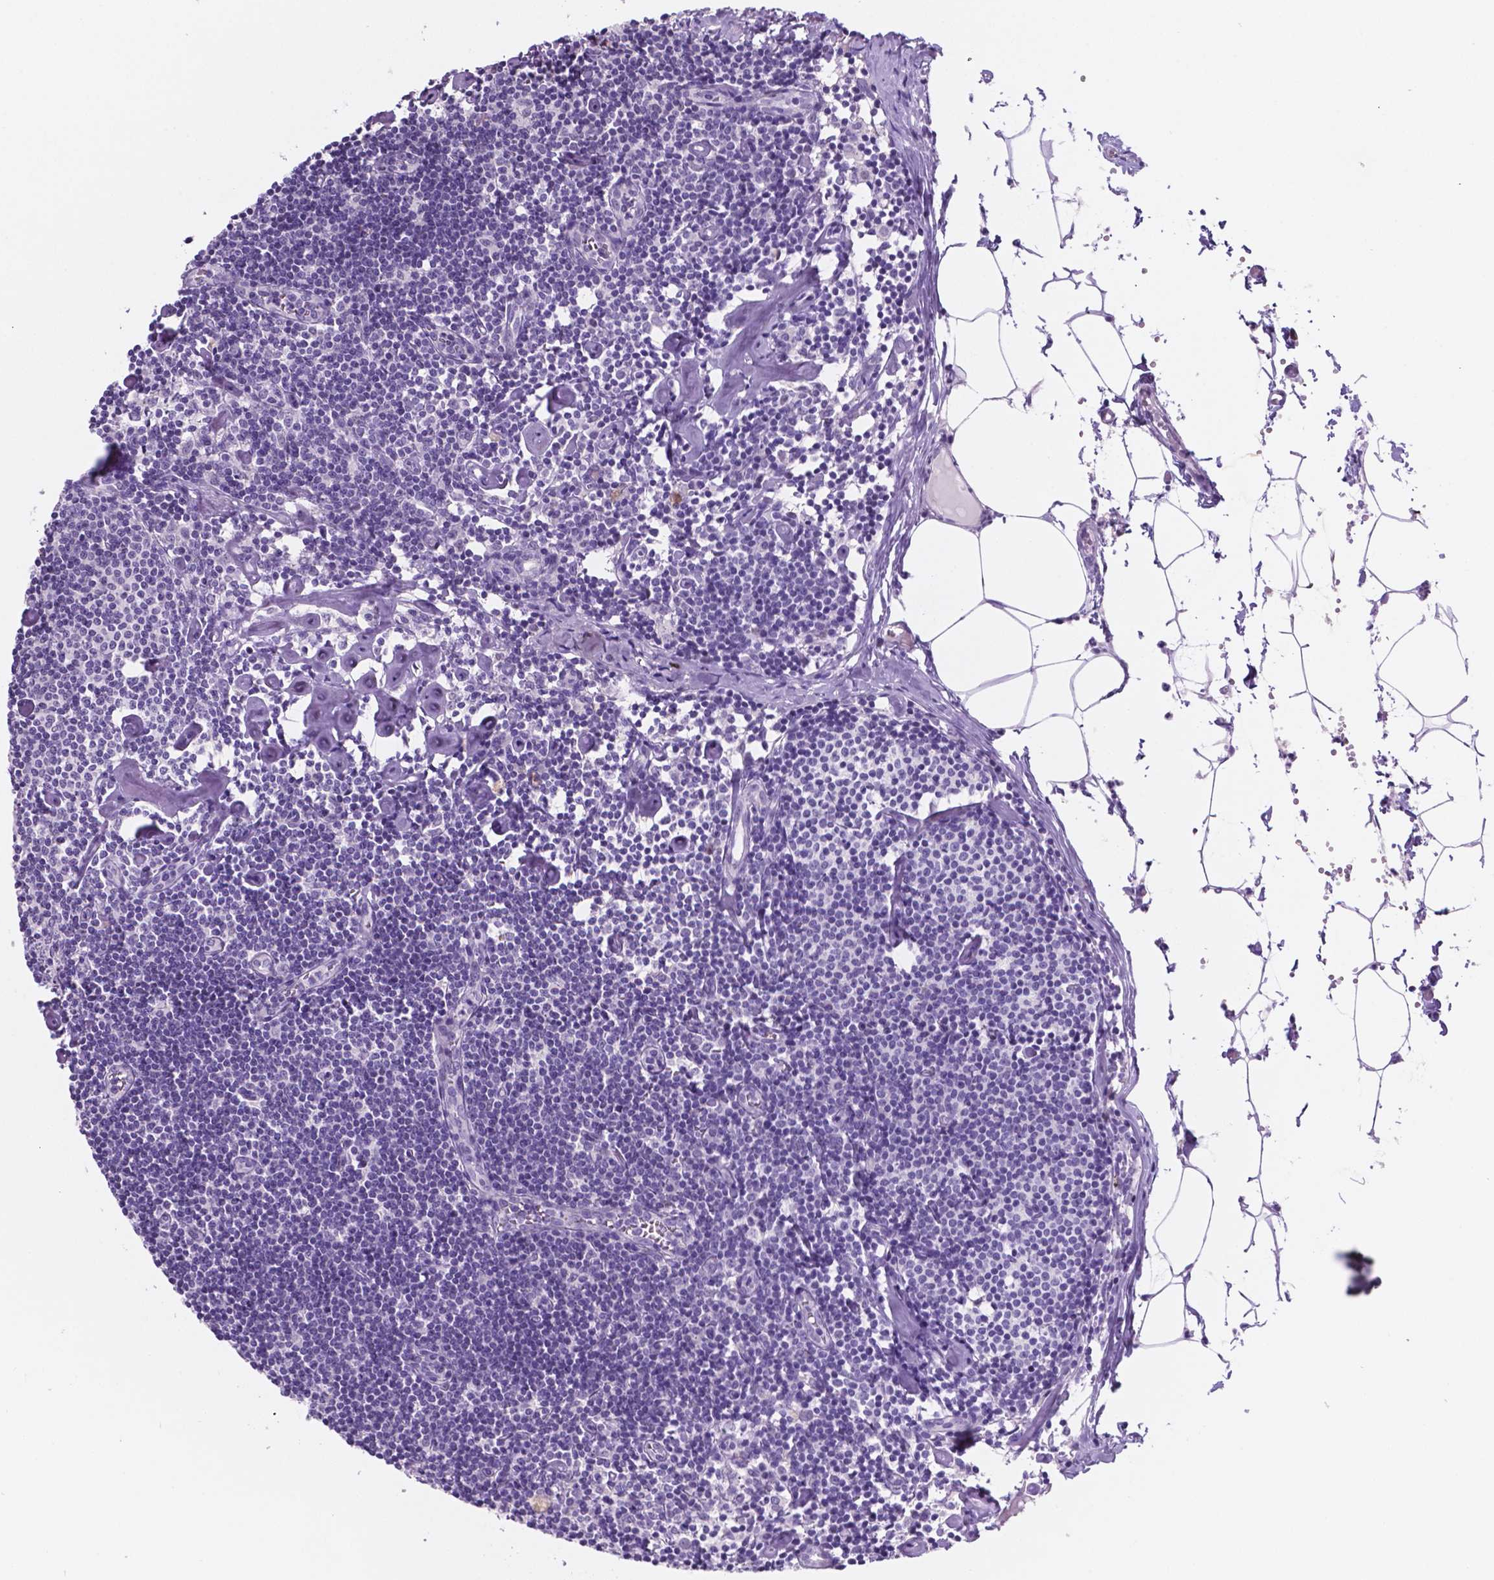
{"staining": {"intensity": "negative", "quantity": "none", "location": "none"}, "tissue": "lymph node", "cell_type": "Germinal center cells", "image_type": "normal", "snomed": [{"axis": "morphology", "description": "Normal tissue, NOS"}, {"axis": "topography", "description": "Lymph node"}], "caption": "Photomicrograph shows no significant protein staining in germinal center cells of normal lymph node.", "gene": "EBLN2", "patient": {"sex": "female", "age": 42}}